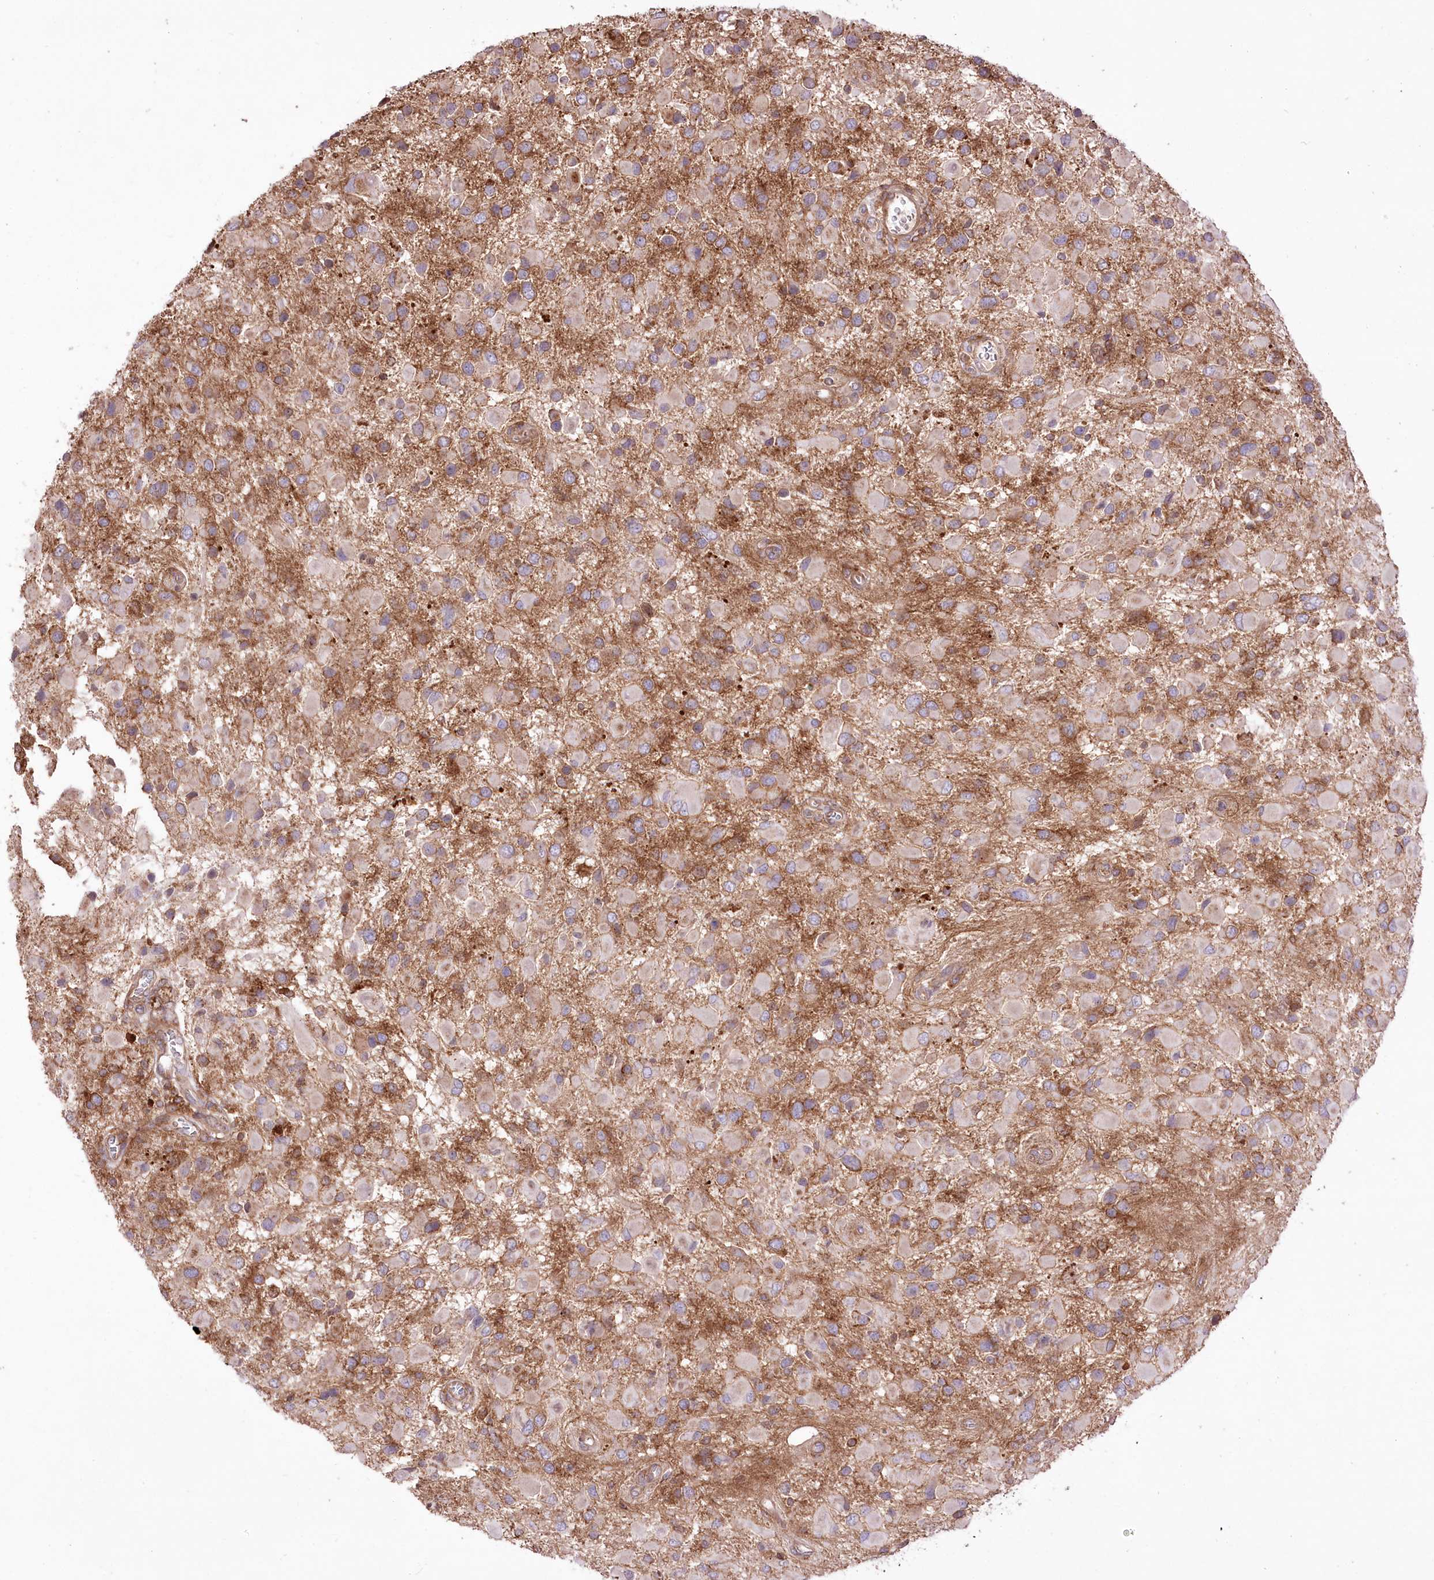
{"staining": {"intensity": "moderate", "quantity": "<25%", "location": "cytoplasmic/membranous"}, "tissue": "glioma", "cell_type": "Tumor cells", "image_type": "cancer", "snomed": [{"axis": "morphology", "description": "Glioma, malignant, High grade"}, {"axis": "topography", "description": "Brain"}], "caption": "Human glioma stained with a brown dye exhibits moderate cytoplasmic/membranous positive positivity in approximately <25% of tumor cells.", "gene": "XYLB", "patient": {"sex": "male", "age": 53}}